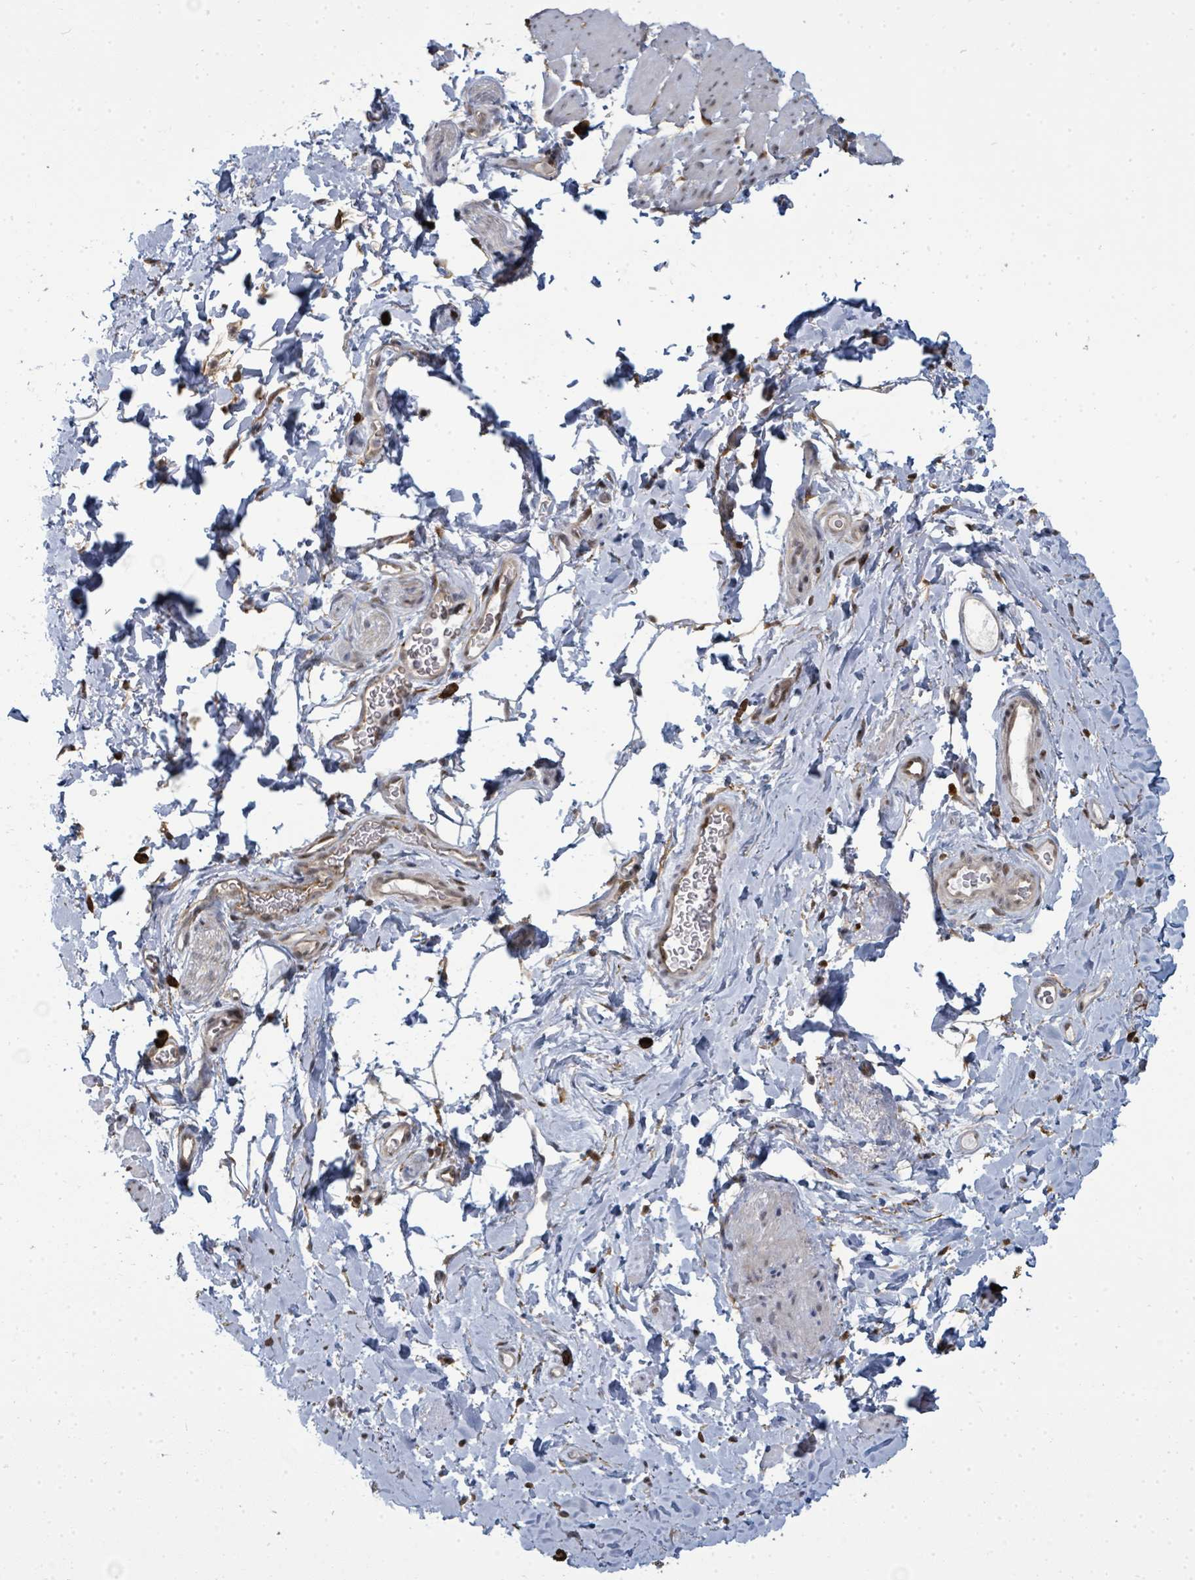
{"staining": {"intensity": "moderate", "quantity": "<25%", "location": "nuclear"}, "tissue": "smooth muscle", "cell_type": "Smooth muscle cells", "image_type": "normal", "snomed": [{"axis": "morphology", "description": "Normal tissue, NOS"}, {"axis": "topography", "description": "Smooth muscle"}, {"axis": "topography", "description": "Peripheral nerve tissue"}], "caption": "Smooth muscle cells display low levels of moderate nuclear positivity in about <25% of cells in normal human smooth muscle.", "gene": "PSMG2", "patient": {"sex": "male", "age": 69}}